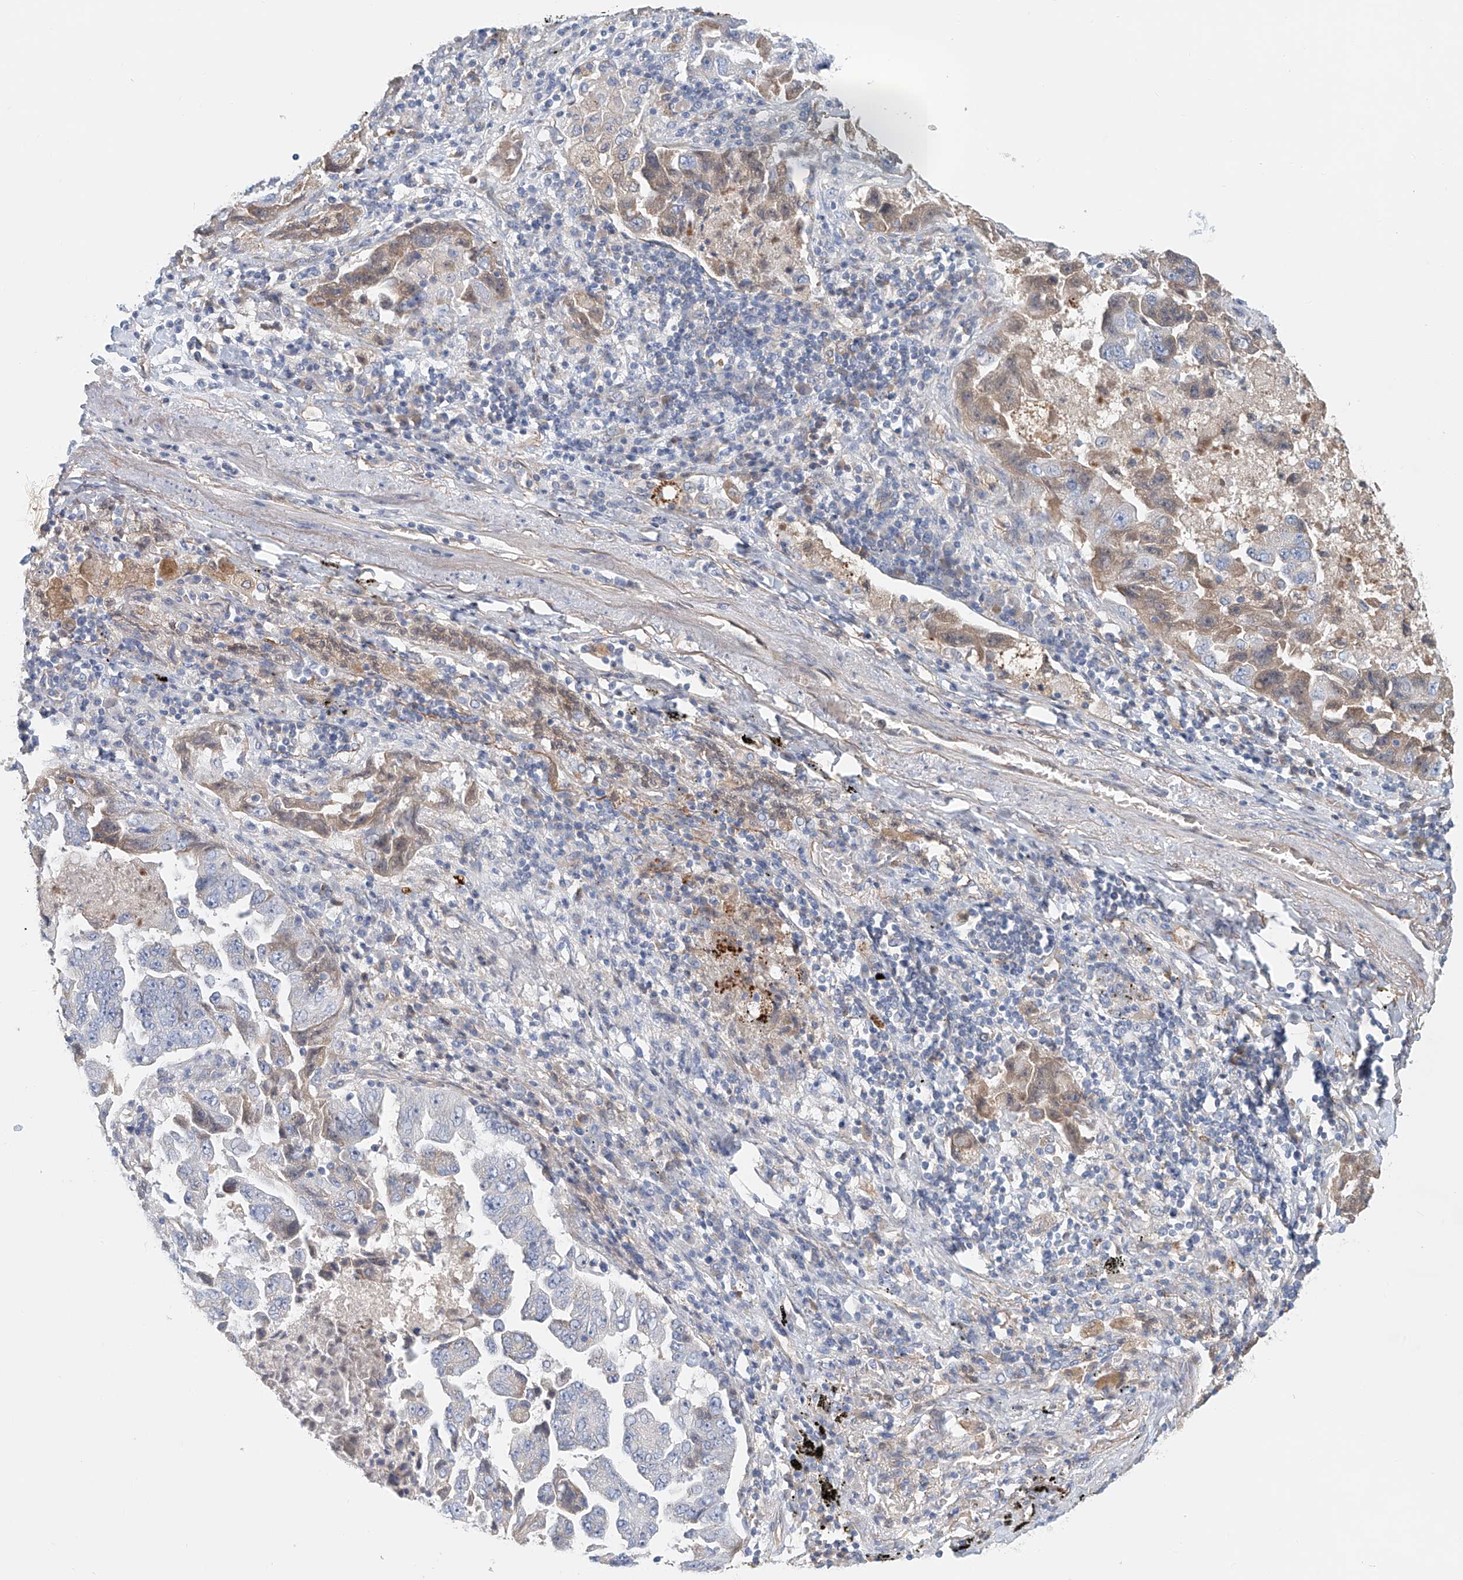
{"staining": {"intensity": "weak", "quantity": "<25%", "location": "cytoplasmic/membranous"}, "tissue": "lung cancer", "cell_type": "Tumor cells", "image_type": "cancer", "snomed": [{"axis": "morphology", "description": "Adenocarcinoma, NOS"}, {"axis": "topography", "description": "Lung"}], "caption": "This is an immunohistochemistry histopathology image of human lung cancer. There is no positivity in tumor cells.", "gene": "FRYL", "patient": {"sex": "female", "age": 51}}